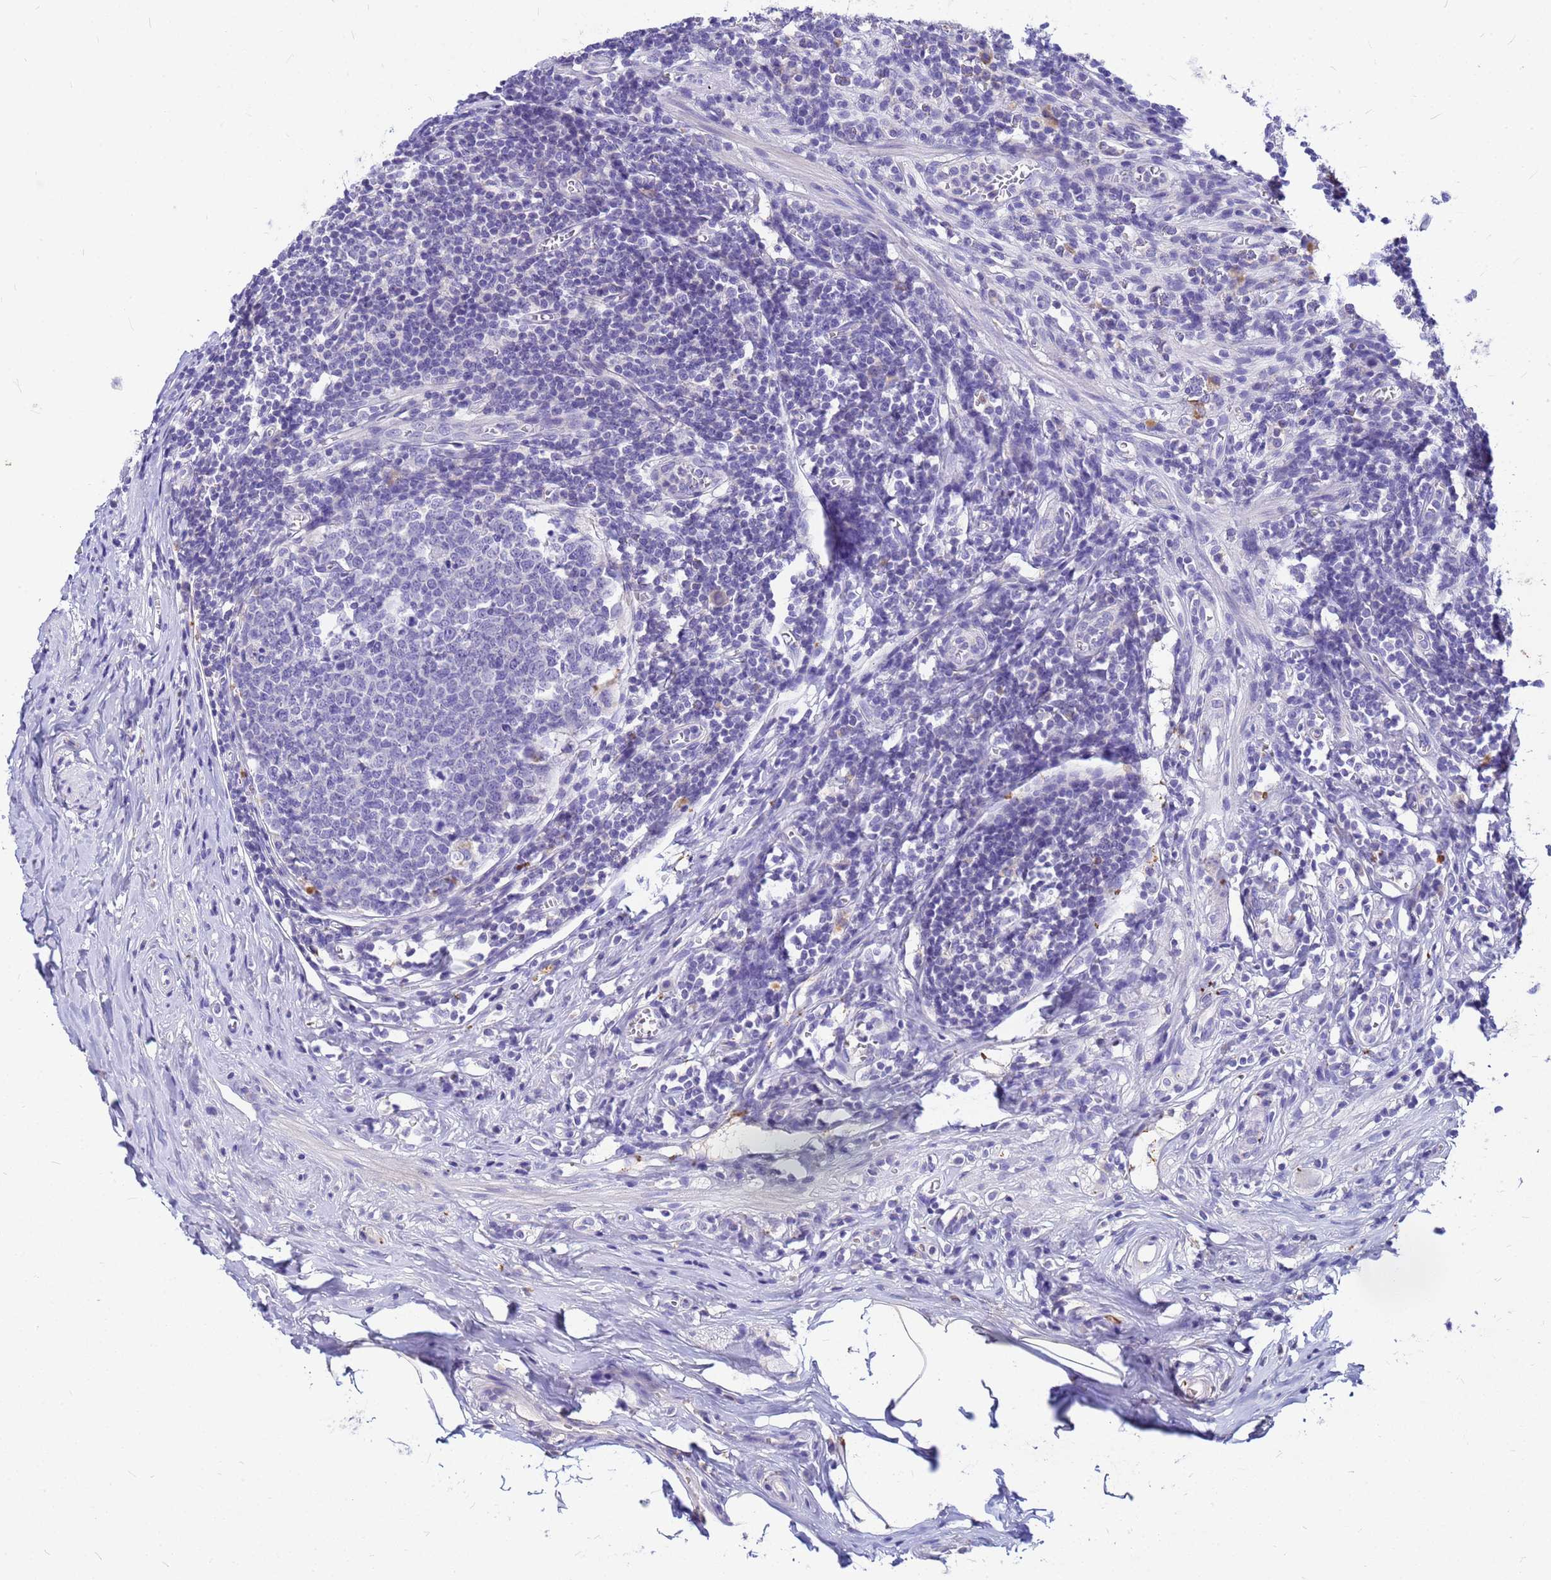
{"staining": {"intensity": "negative", "quantity": "none", "location": "none"}, "tissue": "appendix", "cell_type": "Glandular cells", "image_type": "normal", "snomed": [{"axis": "morphology", "description": "Normal tissue, NOS"}, {"axis": "topography", "description": "Appendix"}], "caption": "The IHC photomicrograph has no significant staining in glandular cells of appendix.", "gene": "DPRX", "patient": {"sex": "male", "age": 56}}